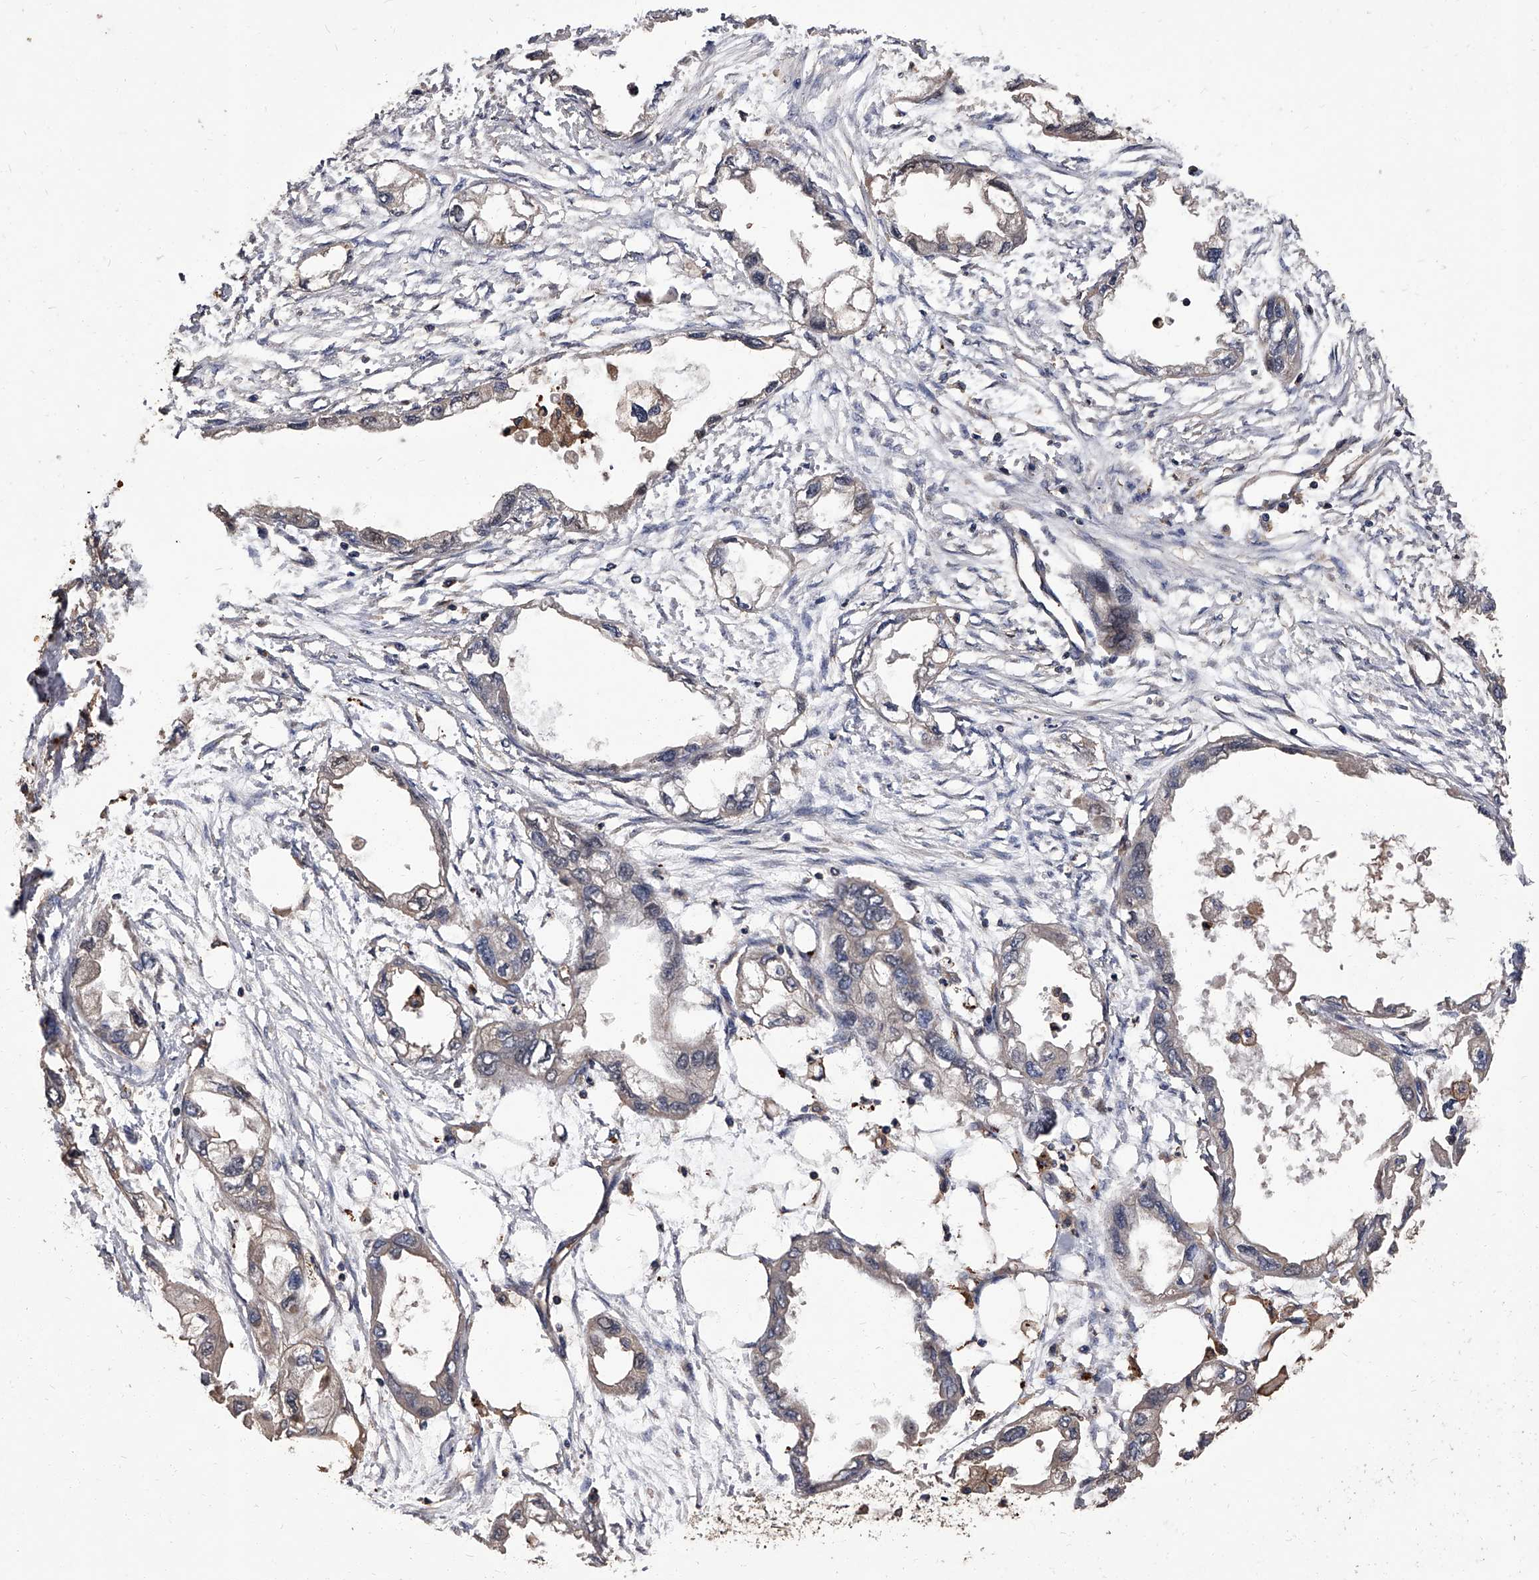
{"staining": {"intensity": "weak", "quantity": "<25%", "location": "cytoplasmic/membranous"}, "tissue": "endometrial cancer", "cell_type": "Tumor cells", "image_type": "cancer", "snomed": [{"axis": "morphology", "description": "Adenocarcinoma, NOS"}, {"axis": "morphology", "description": "Adenocarcinoma, metastatic, NOS"}, {"axis": "topography", "description": "Adipose tissue"}, {"axis": "topography", "description": "Endometrium"}], "caption": "An image of human endometrial cancer (metastatic adenocarcinoma) is negative for staining in tumor cells. The staining was performed using DAB to visualize the protein expression in brown, while the nuclei were stained in blue with hematoxylin (Magnification: 20x).", "gene": "STK36", "patient": {"sex": "female", "age": 67}}